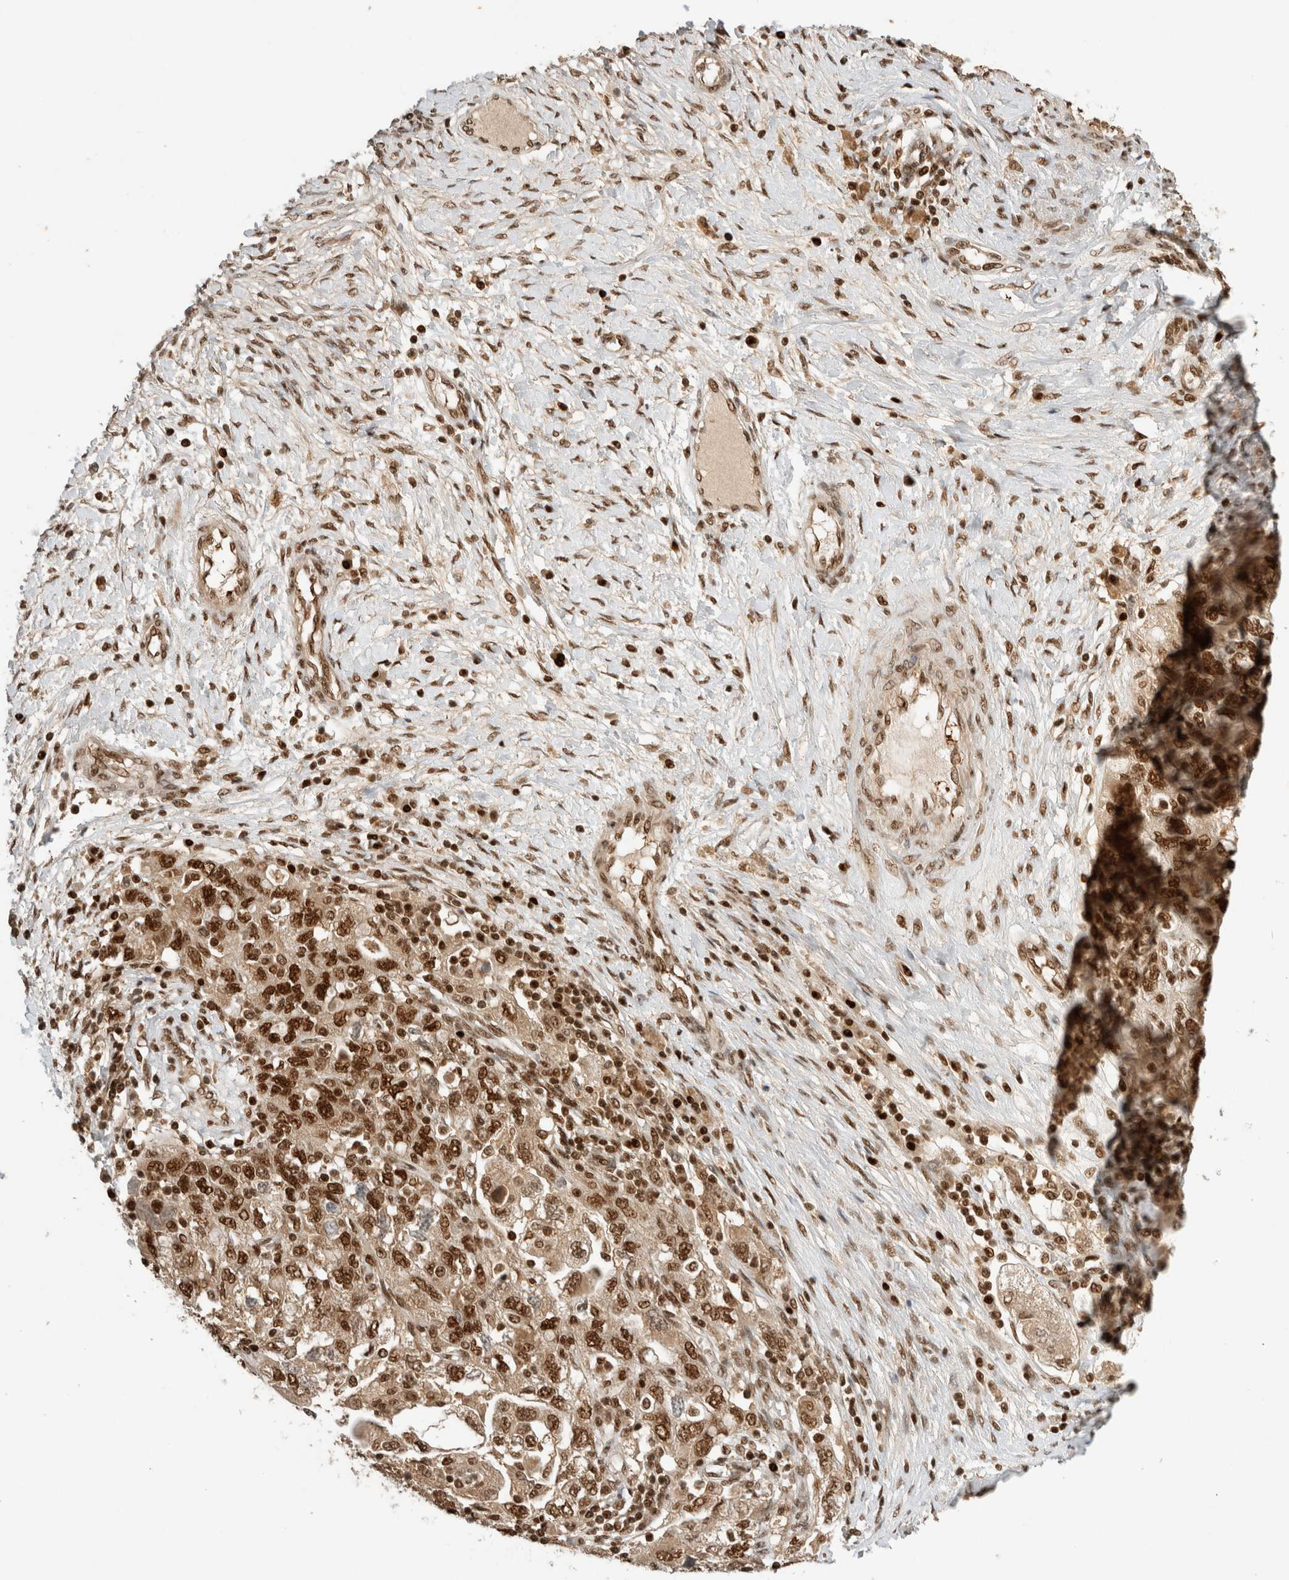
{"staining": {"intensity": "moderate", "quantity": ">75%", "location": "cytoplasmic/membranous,nuclear"}, "tissue": "ovarian cancer", "cell_type": "Tumor cells", "image_type": "cancer", "snomed": [{"axis": "morphology", "description": "Carcinoma, NOS"}, {"axis": "morphology", "description": "Cystadenocarcinoma, serous, NOS"}, {"axis": "topography", "description": "Ovary"}], "caption": "Moderate cytoplasmic/membranous and nuclear protein positivity is present in about >75% of tumor cells in ovarian cancer.", "gene": "SNRNP40", "patient": {"sex": "female", "age": 69}}